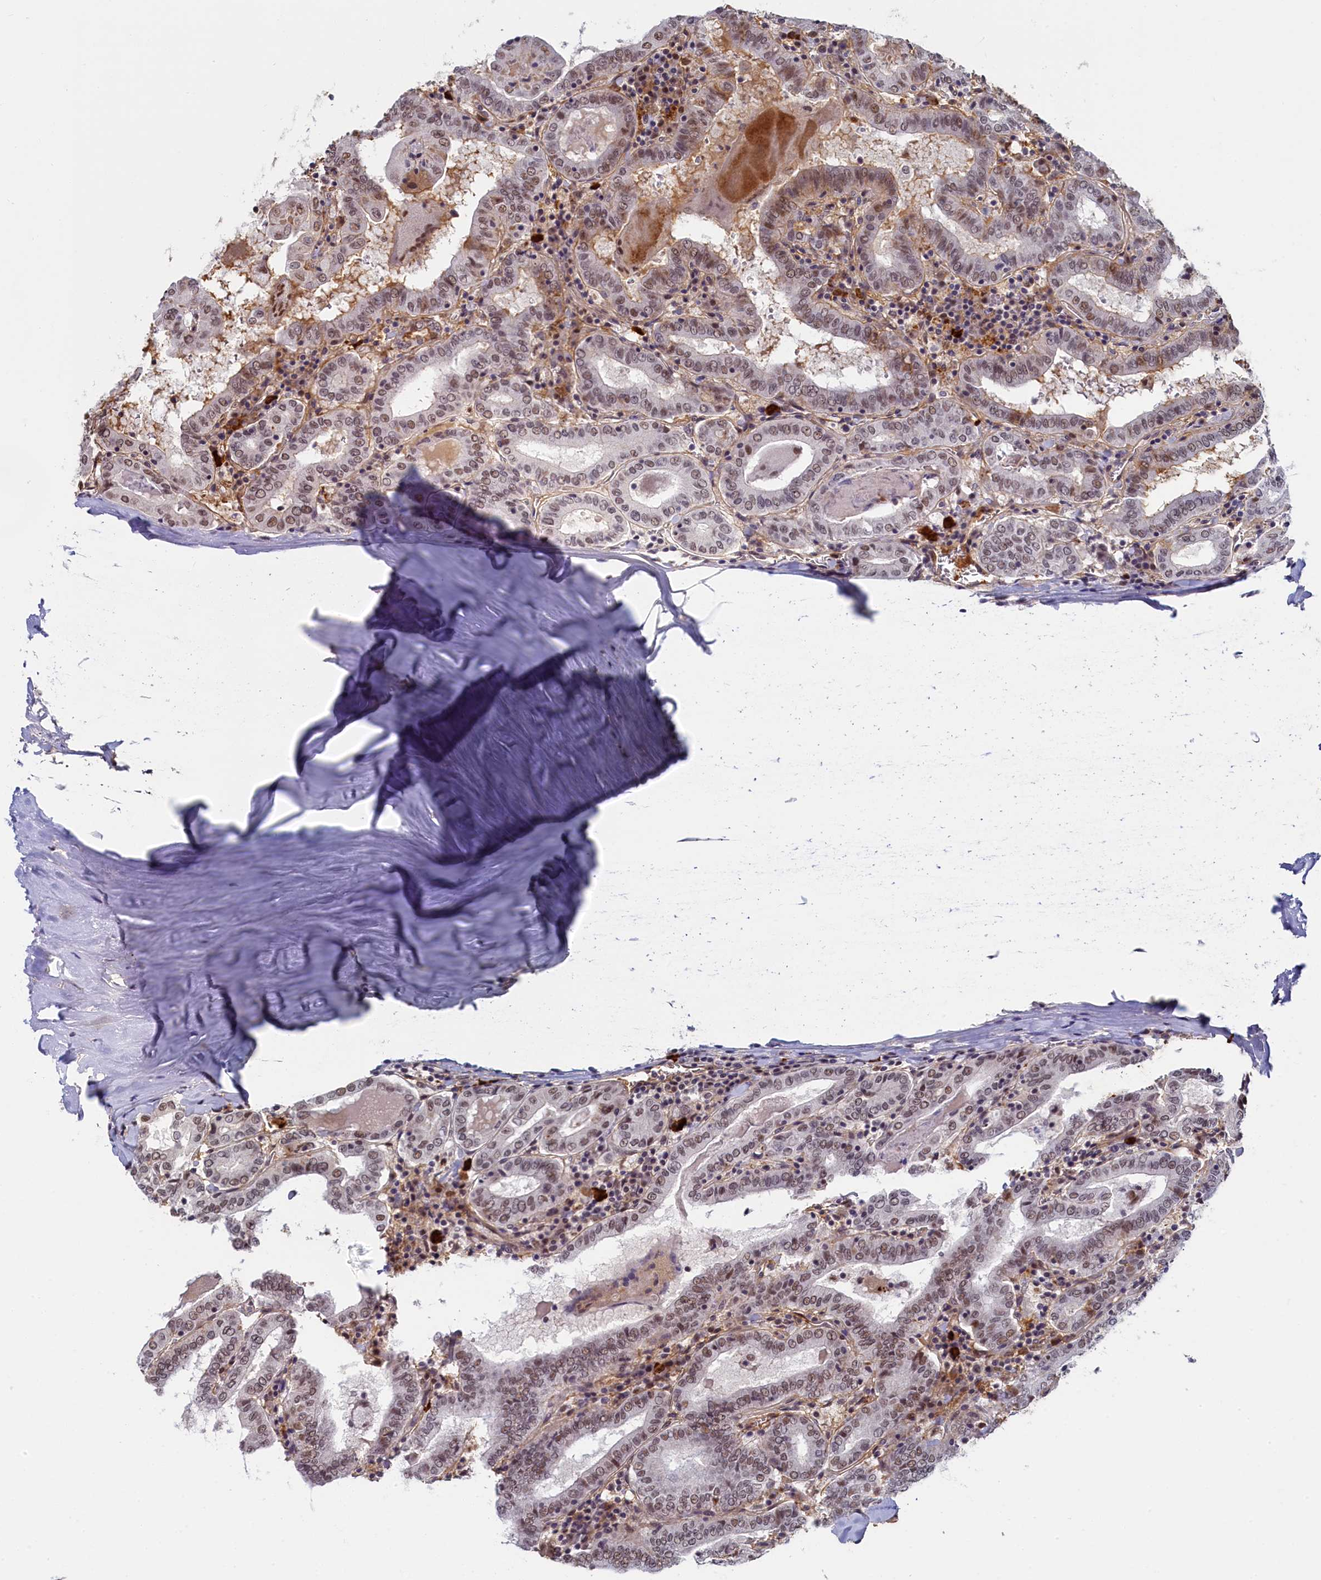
{"staining": {"intensity": "moderate", "quantity": "25%-75%", "location": "nuclear"}, "tissue": "thyroid cancer", "cell_type": "Tumor cells", "image_type": "cancer", "snomed": [{"axis": "morphology", "description": "Papillary adenocarcinoma, NOS"}, {"axis": "topography", "description": "Thyroid gland"}], "caption": "The immunohistochemical stain labels moderate nuclear positivity in tumor cells of thyroid papillary adenocarcinoma tissue. The staining was performed using DAB (3,3'-diaminobenzidine), with brown indicating positive protein expression. Nuclei are stained blue with hematoxylin.", "gene": "INTS14", "patient": {"sex": "female", "age": 72}}